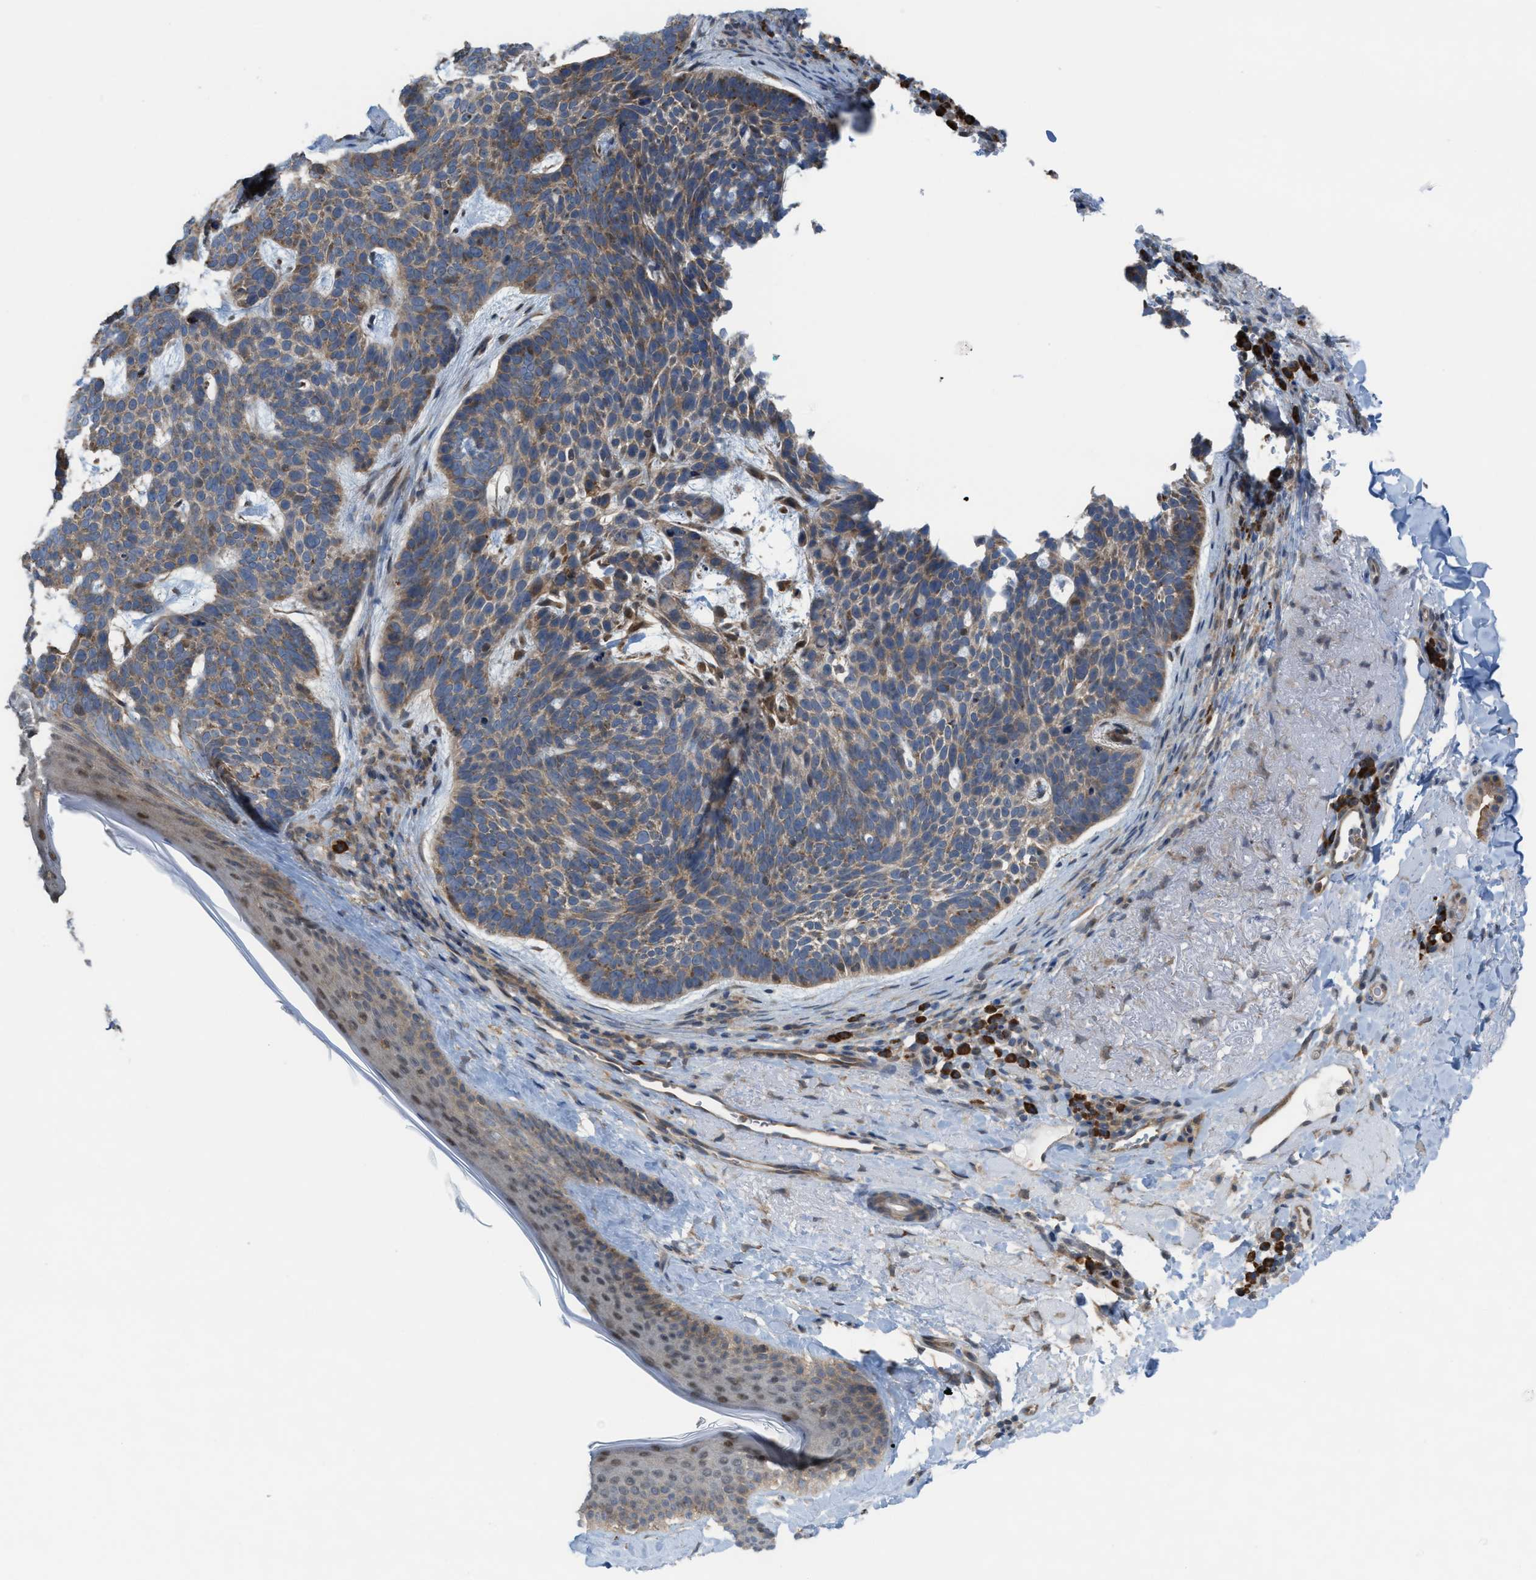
{"staining": {"intensity": "moderate", "quantity": ">75%", "location": "cytoplasmic/membranous"}, "tissue": "skin cancer", "cell_type": "Tumor cells", "image_type": "cancer", "snomed": [{"axis": "morphology", "description": "Basal cell carcinoma"}, {"axis": "topography", "description": "Skin"}, {"axis": "topography", "description": "Skin of head"}], "caption": "IHC image of human skin basal cell carcinoma stained for a protein (brown), which reveals medium levels of moderate cytoplasmic/membranous expression in approximately >75% of tumor cells.", "gene": "PLAA", "patient": {"sex": "female", "age": 85}}